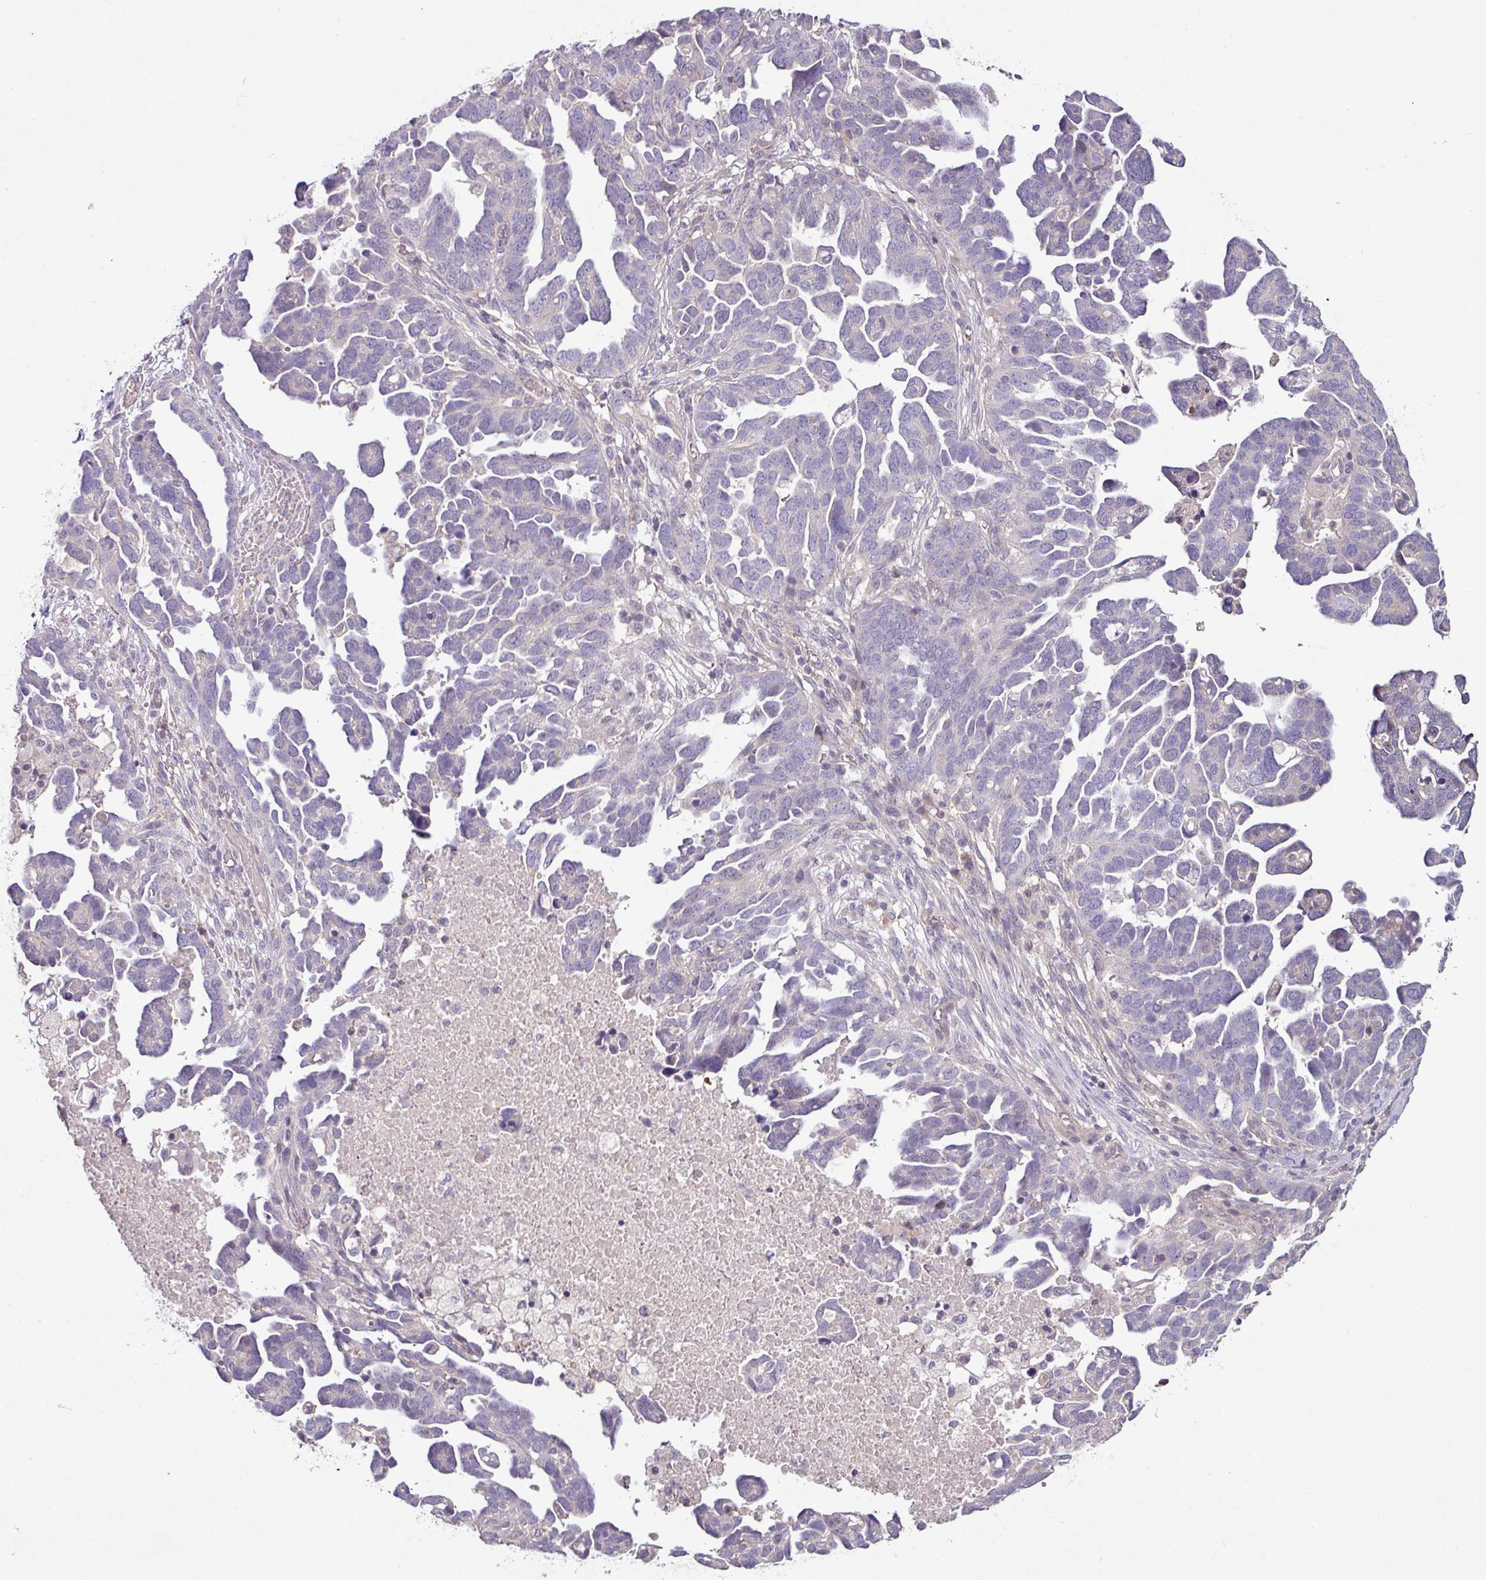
{"staining": {"intensity": "negative", "quantity": "none", "location": "none"}, "tissue": "ovarian cancer", "cell_type": "Tumor cells", "image_type": "cancer", "snomed": [{"axis": "morphology", "description": "Cystadenocarcinoma, serous, NOS"}, {"axis": "topography", "description": "Ovary"}], "caption": "Protein analysis of ovarian cancer (serous cystadenocarcinoma) exhibits no significant staining in tumor cells.", "gene": "SLAMF6", "patient": {"sex": "female", "age": 54}}